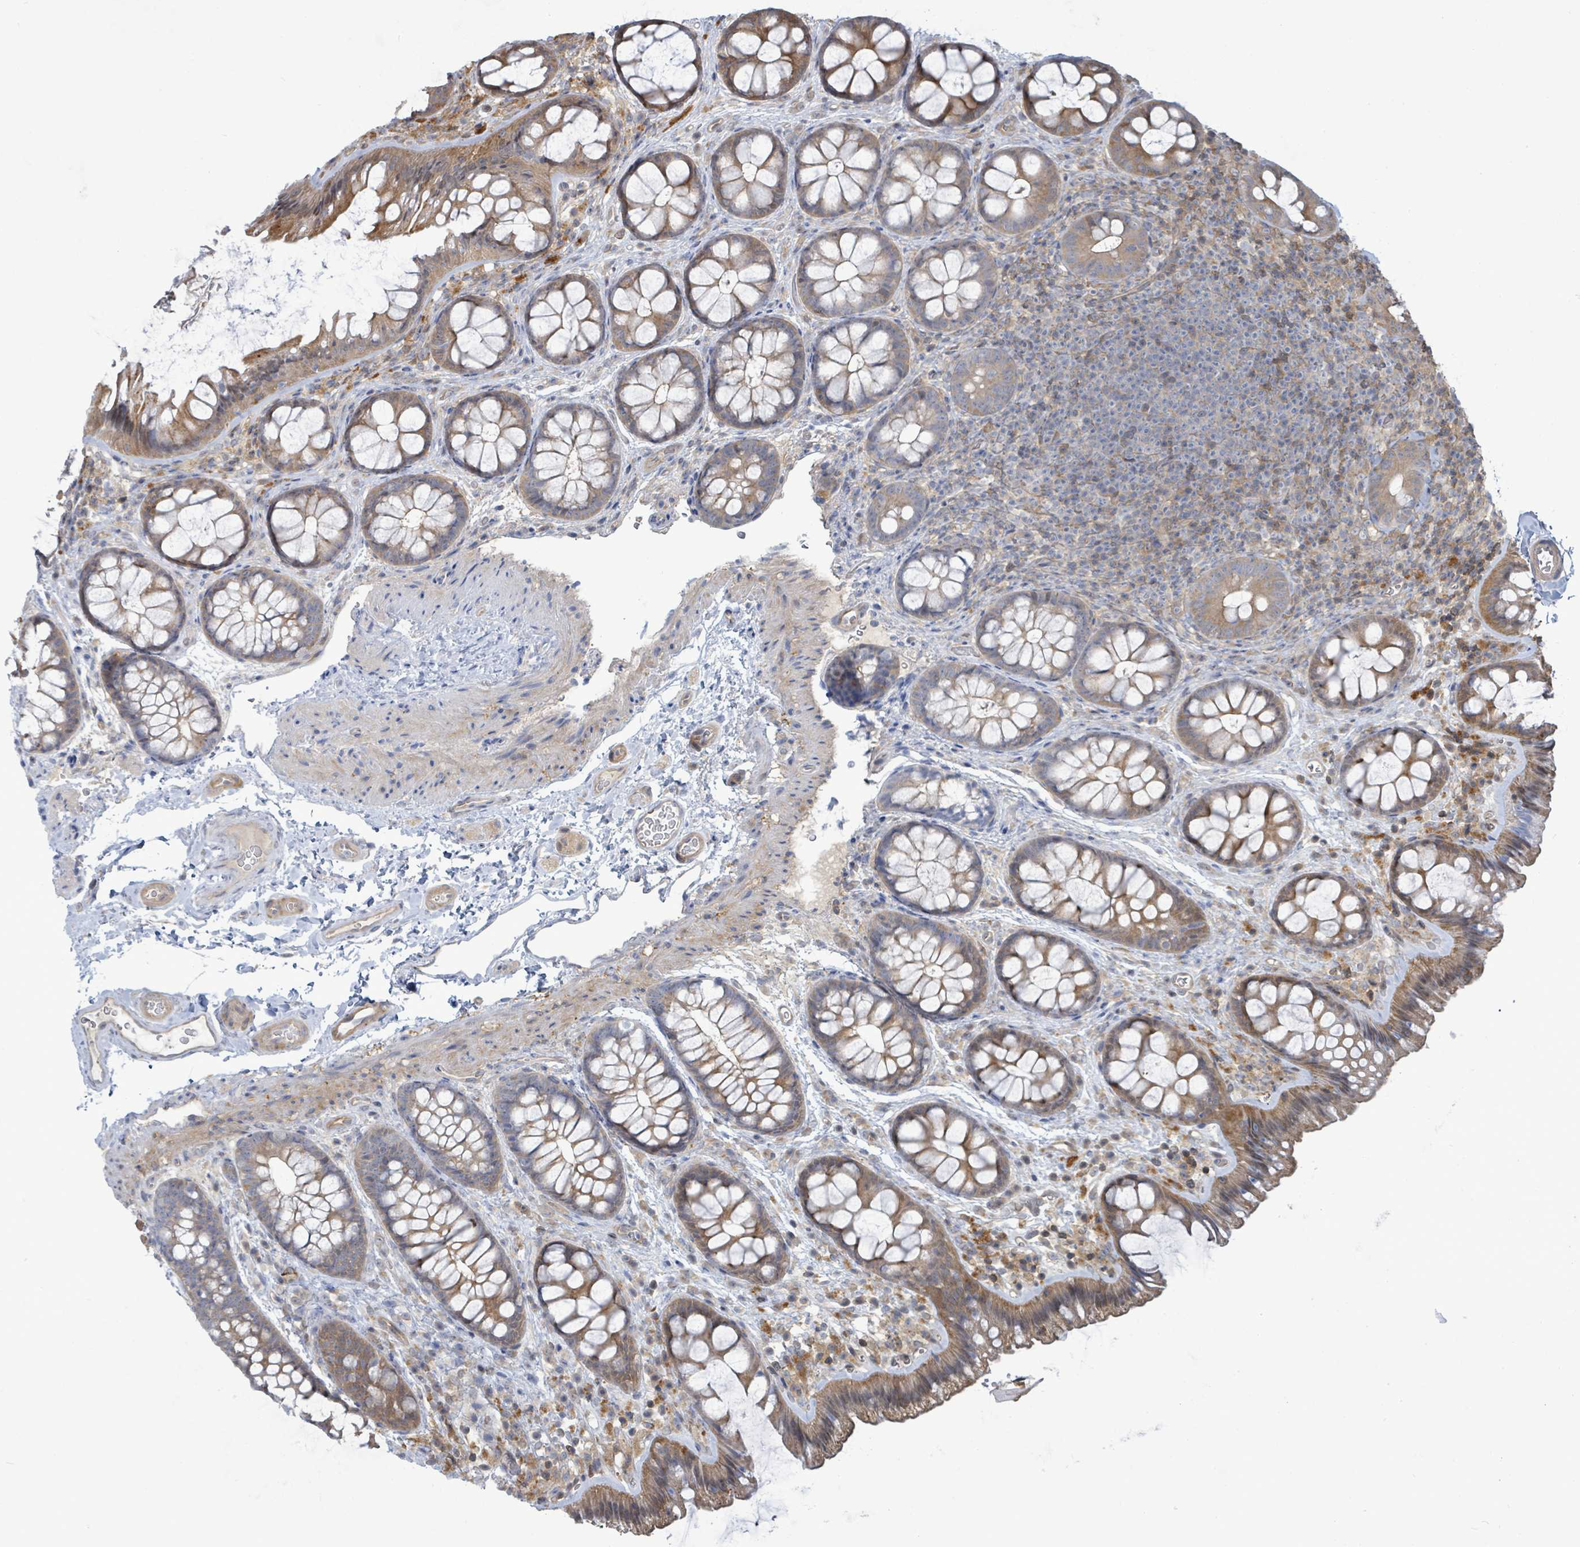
{"staining": {"intensity": "weak", "quantity": "25%-75%", "location": "cytoplasmic/membranous"}, "tissue": "colon", "cell_type": "Endothelial cells", "image_type": "normal", "snomed": [{"axis": "morphology", "description": "Normal tissue, NOS"}, {"axis": "topography", "description": "Colon"}], "caption": "Colon stained with DAB (3,3'-diaminobenzidine) immunohistochemistry reveals low levels of weak cytoplasmic/membranous staining in approximately 25%-75% of endothelial cells.", "gene": "PGAM1", "patient": {"sex": "male", "age": 46}}